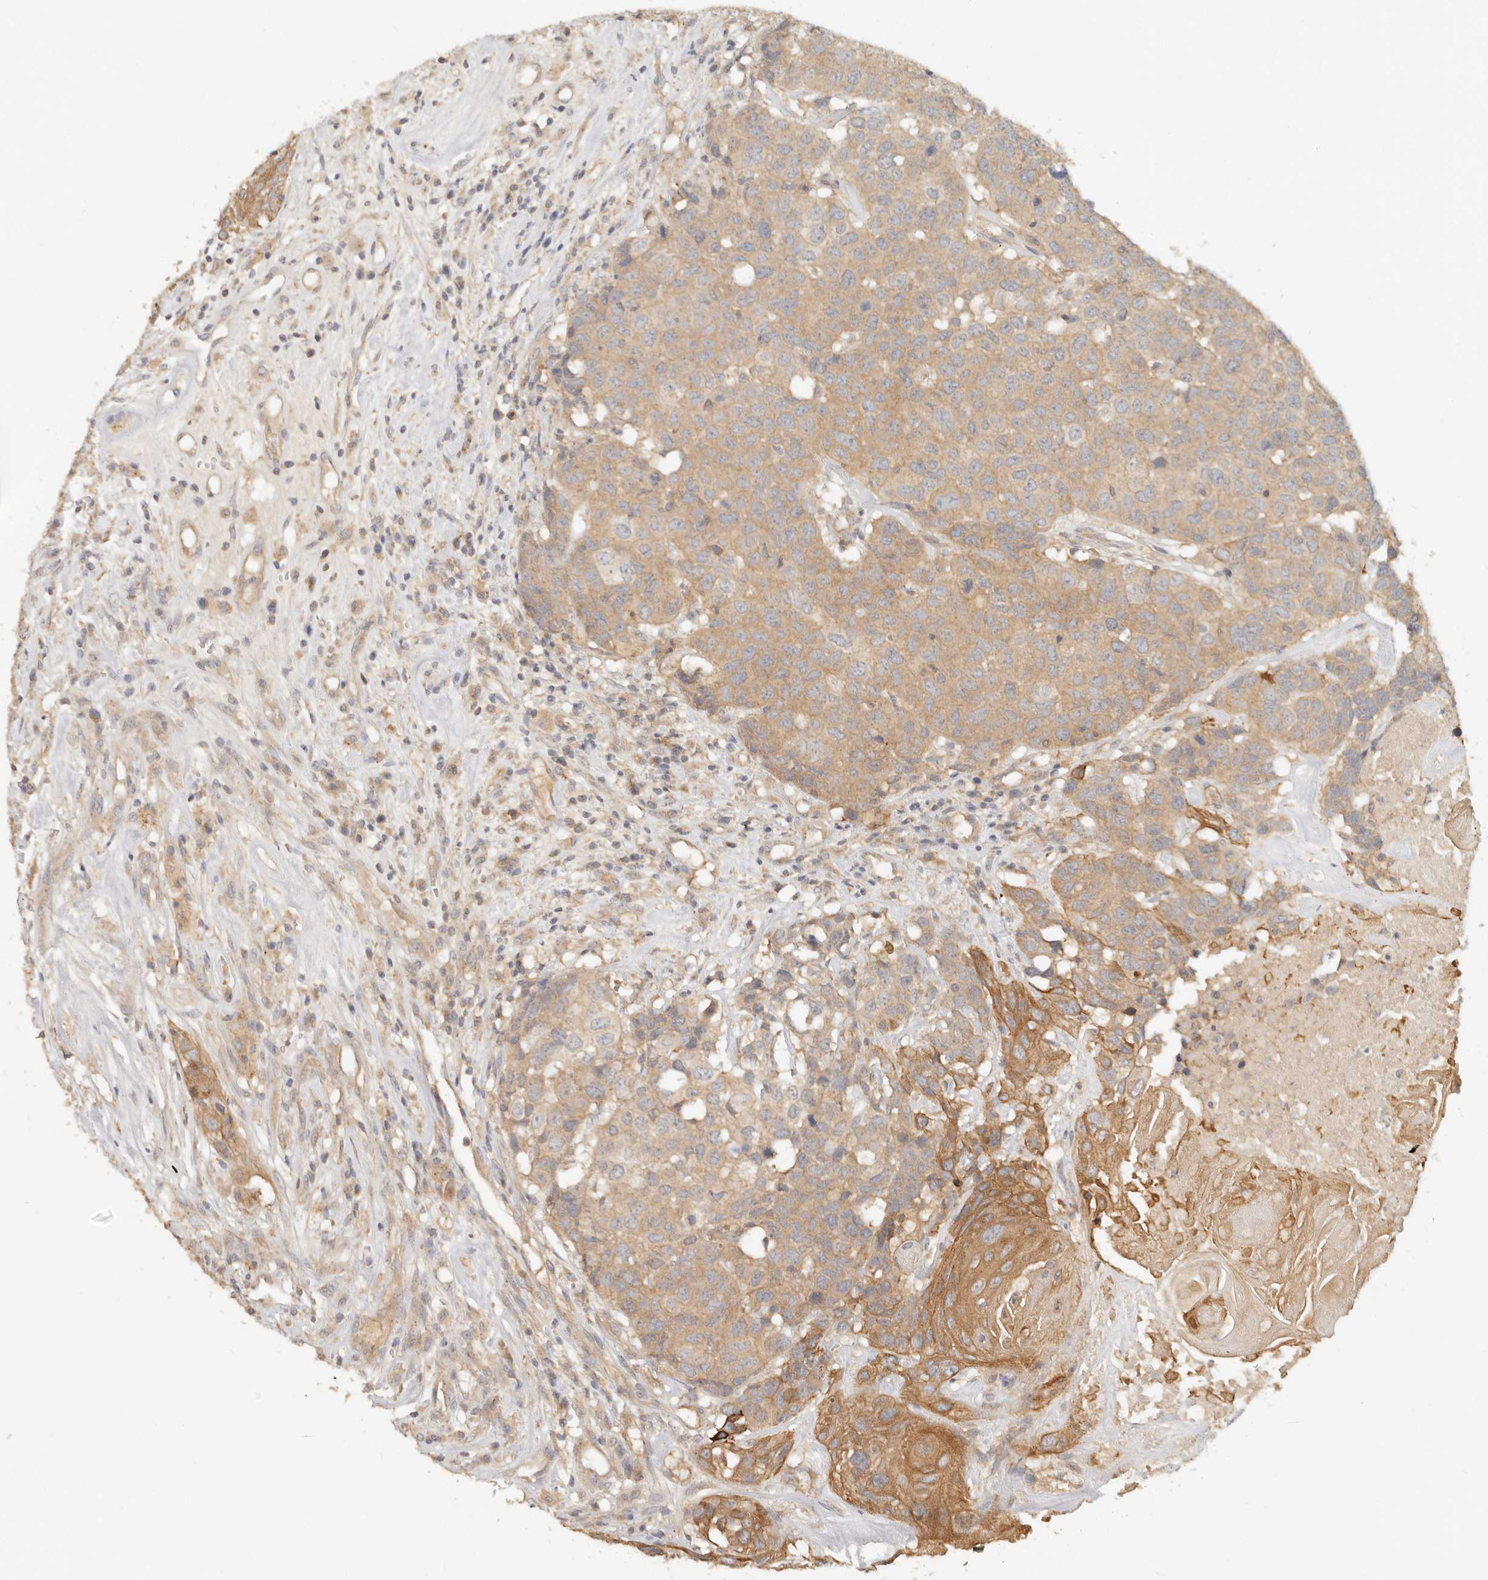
{"staining": {"intensity": "moderate", "quantity": "25%-75%", "location": "cytoplasmic/membranous"}, "tissue": "head and neck cancer", "cell_type": "Tumor cells", "image_type": "cancer", "snomed": [{"axis": "morphology", "description": "Squamous cell carcinoma, NOS"}, {"axis": "topography", "description": "Head-Neck"}], "caption": "Immunohistochemical staining of human squamous cell carcinoma (head and neck) reveals medium levels of moderate cytoplasmic/membranous protein positivity in about 25%-75% of tumor cells.", "gene": "HECTD3", "patient": {"sex": "male", "age": 66}}